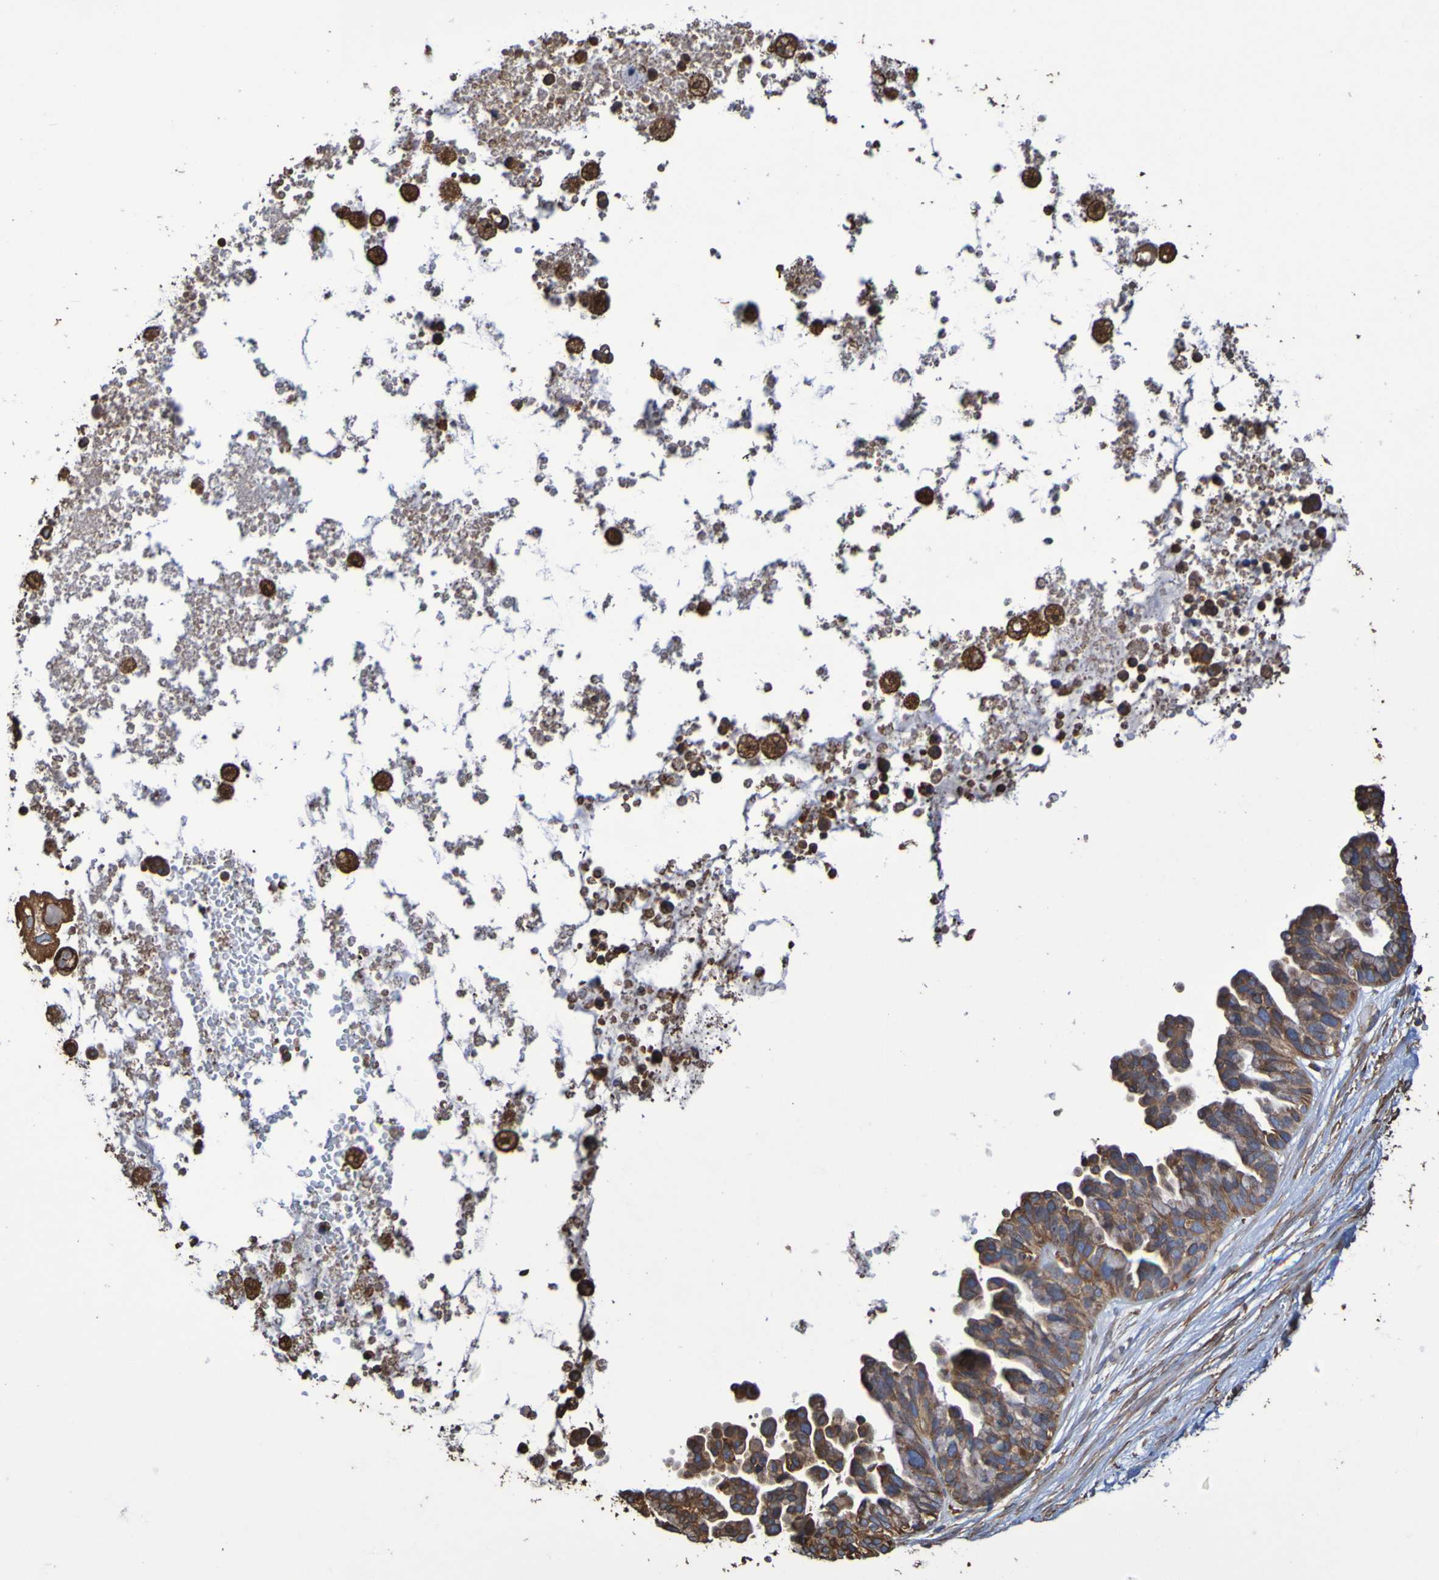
{"staining": {"intensity": "strong", "quantity": ">75%", "location": "cytoplasmic/membranous"}, "tissue": "ovarian cancer", "cell_type": "Tumor cells", "image_type": "cancer", "snomed": [{"axis": "morphology", "description": "Cystadenocarcinoma, serous, NOS"}, {"axis": "topography", "description": "Ovary"}], "caption": "A high amount of strong cytoplasmic/membranous expression is present in about >75% of tumor cells in ovarian cancer tissue.", "gene": "RAB11A", "patient": {"sex": "female", "age": 56}}